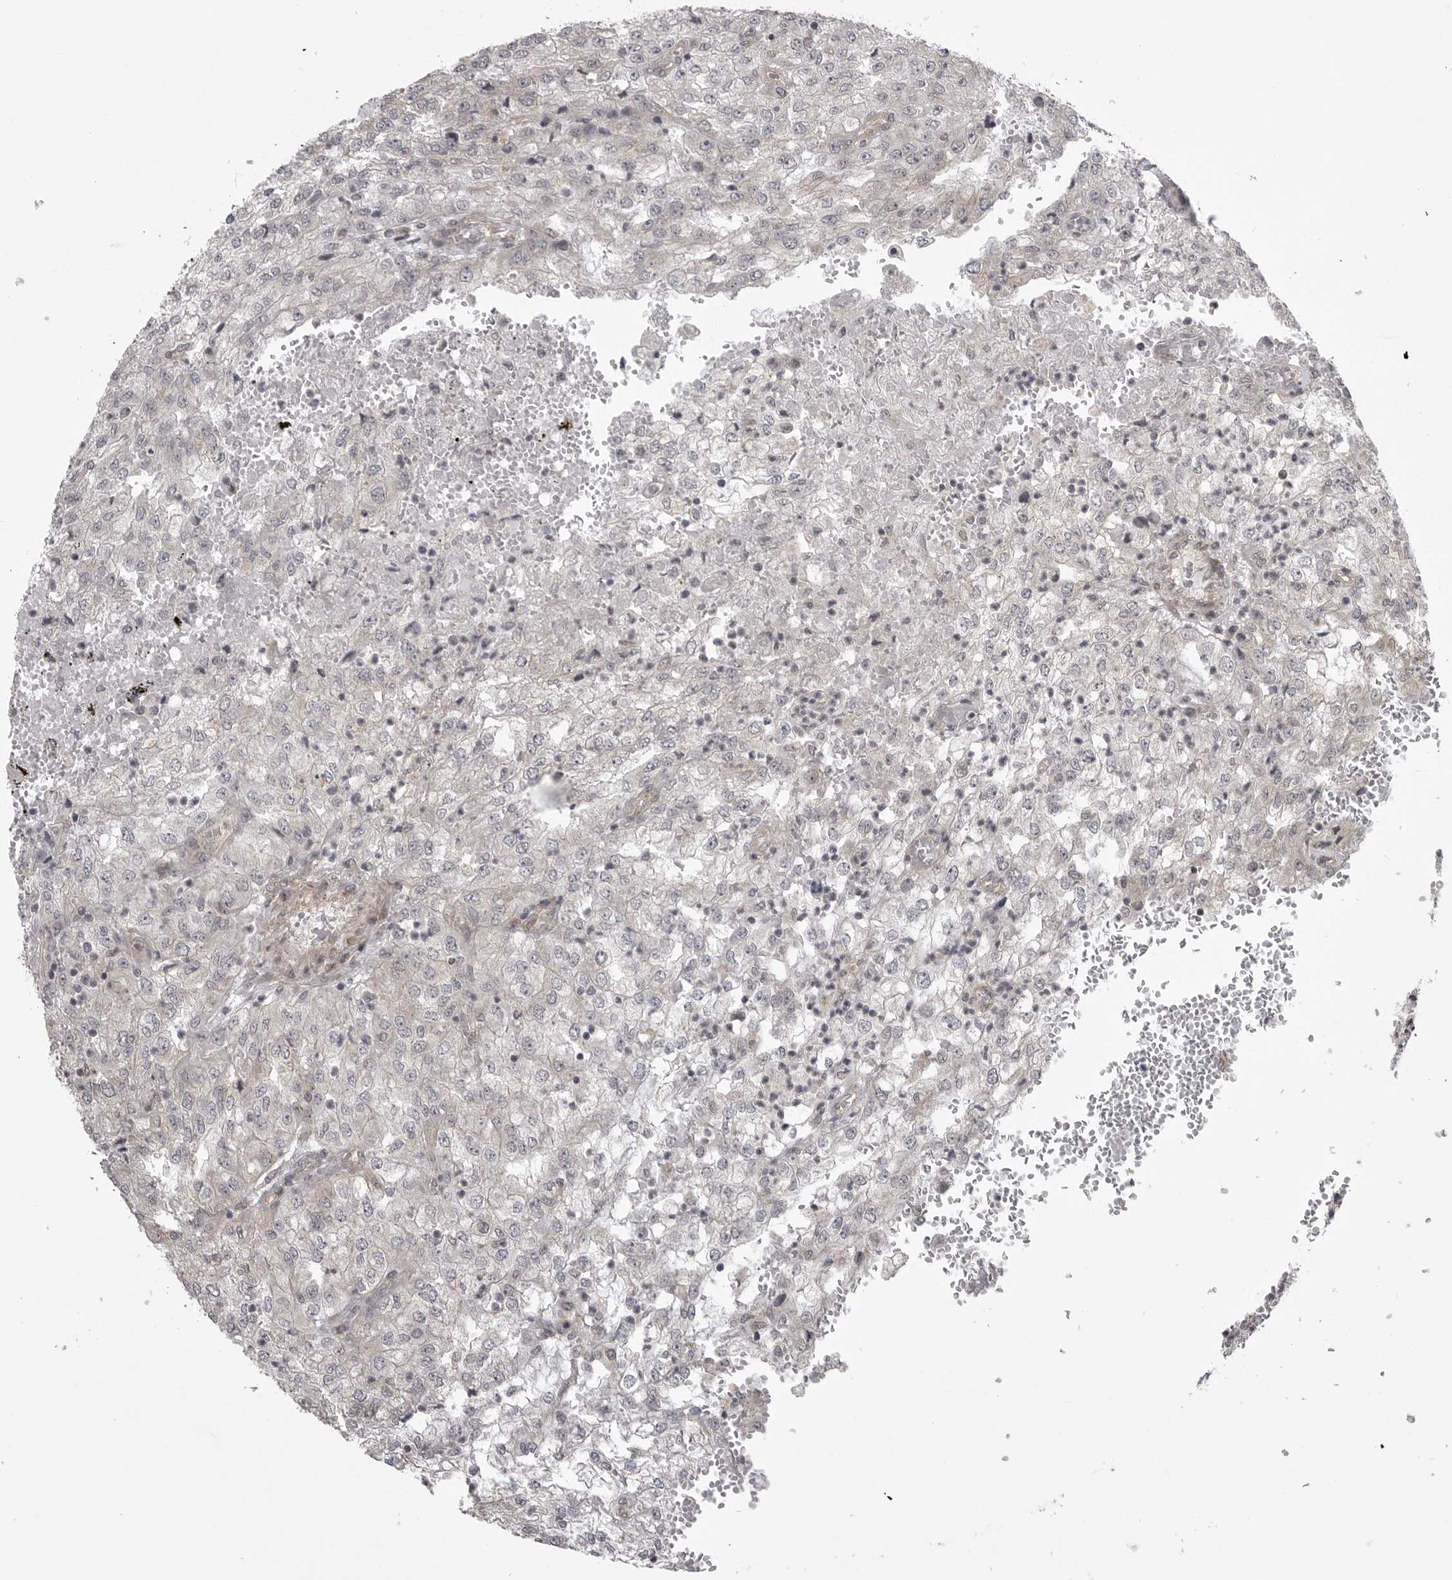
{"staining": {"intensity": "negative", "quantity": "none", "location": "none"}, "tissue": "renal cancer", "cell_type": "Tumor cells", "image_type": "cancer", "snomed": [{"axis": "morphology", "description": "Adenocarcinoma, NOS"}, {"axis": "topography", "description": "Kidney"}], "caption": "Immunohistochemistry (IHC) of renal cancer (adenocarcinoma) shows no staining in tumor cells.", "gene": "SNX16", "patient": {"sex": "female", "age": 54}}